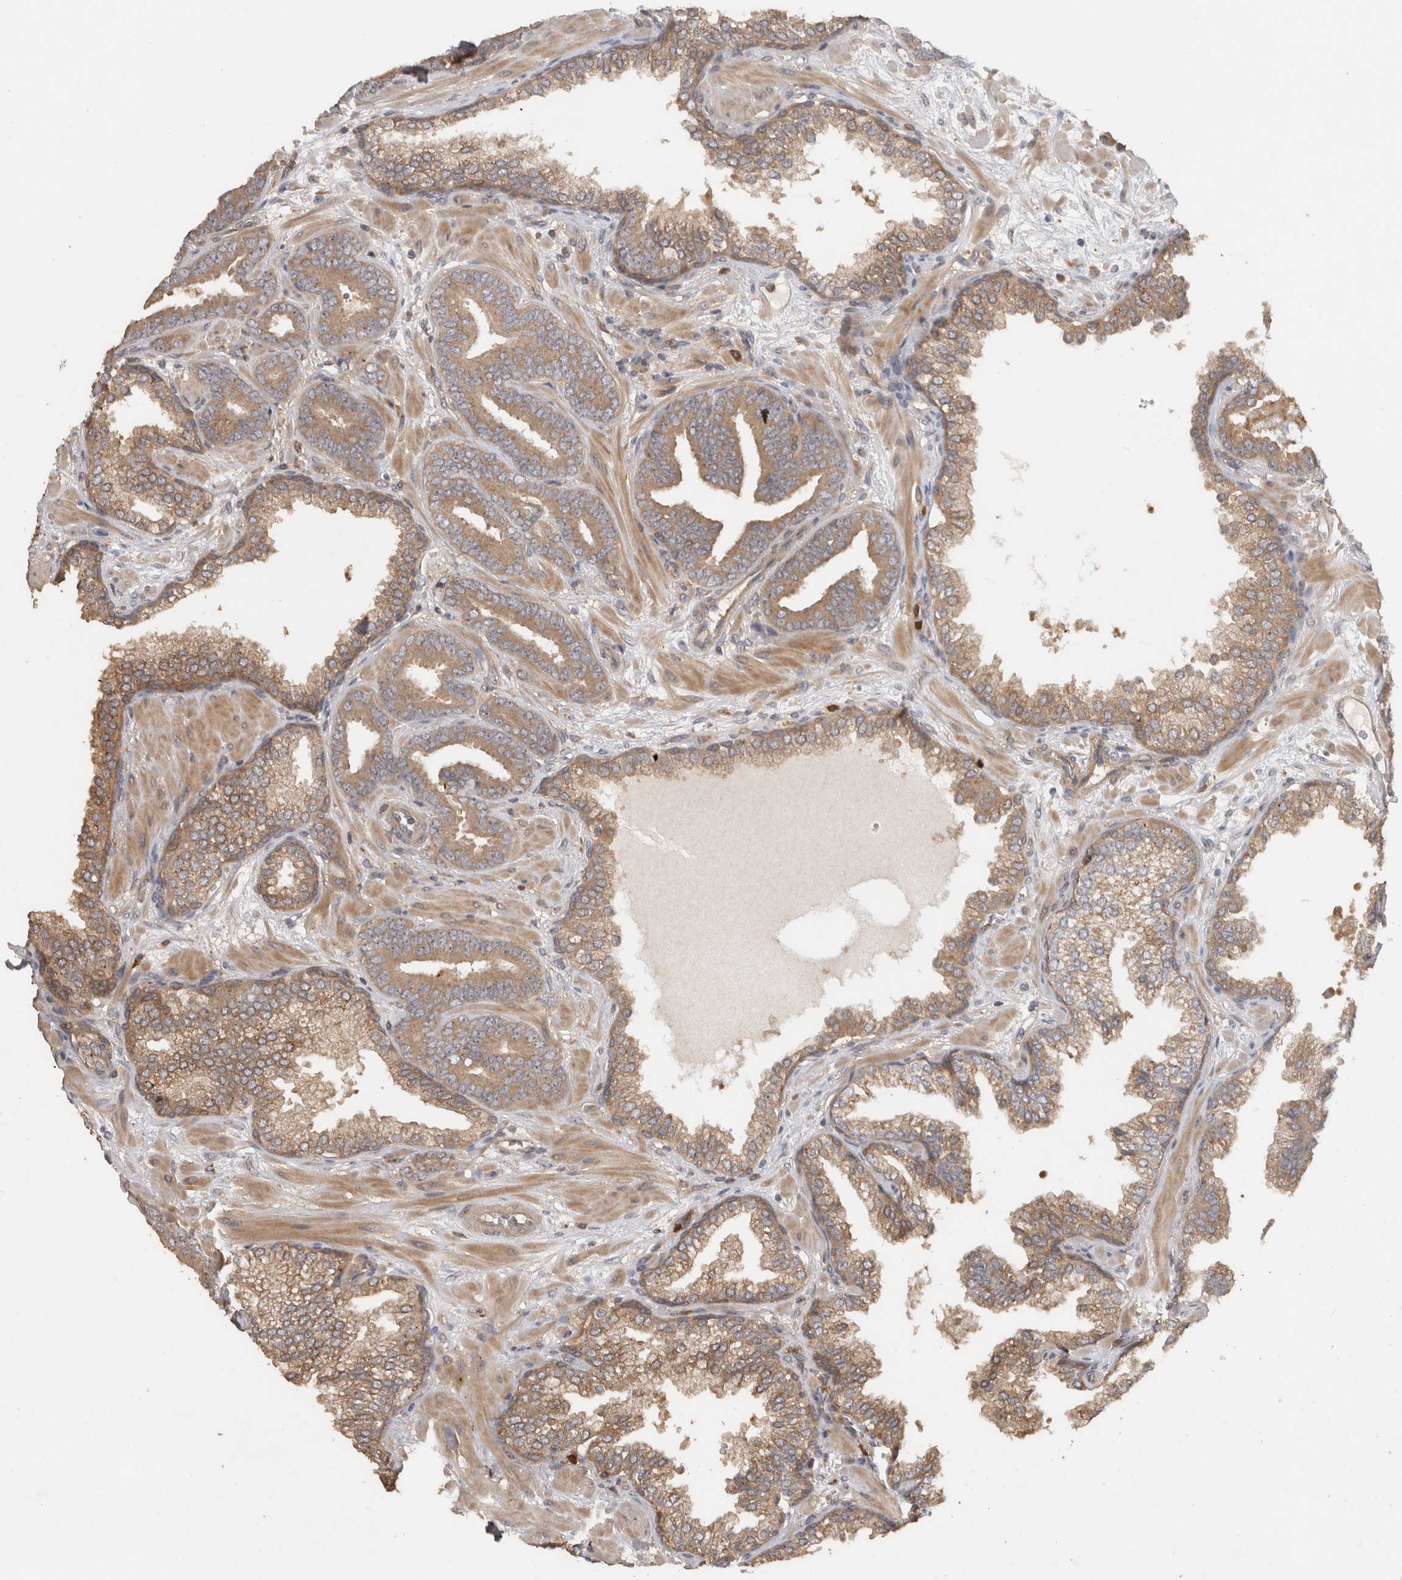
{"staining": {"intensity": "moderate", "quantity": ">75%", "location": "cytoplasmic/membranous"}, "tissue": "prostate cancer", "cell_type": "Tumor cells", "image_type": "cancer", "snomed": [{"axis": "morphology", "description": "Adenocarcinoma, Low grade"}, {"axis": "topography", "description": "Prostate"}], "caption": "Brown immunohistochemical staining in human prostate adenocarcinoma (low-grade) demonstrates moderate cytoplasmic/membranous expression in approximately >75% of tumor cells.", "gene": "VEPH1", "patient": {"sex": "male", "age": 62}}